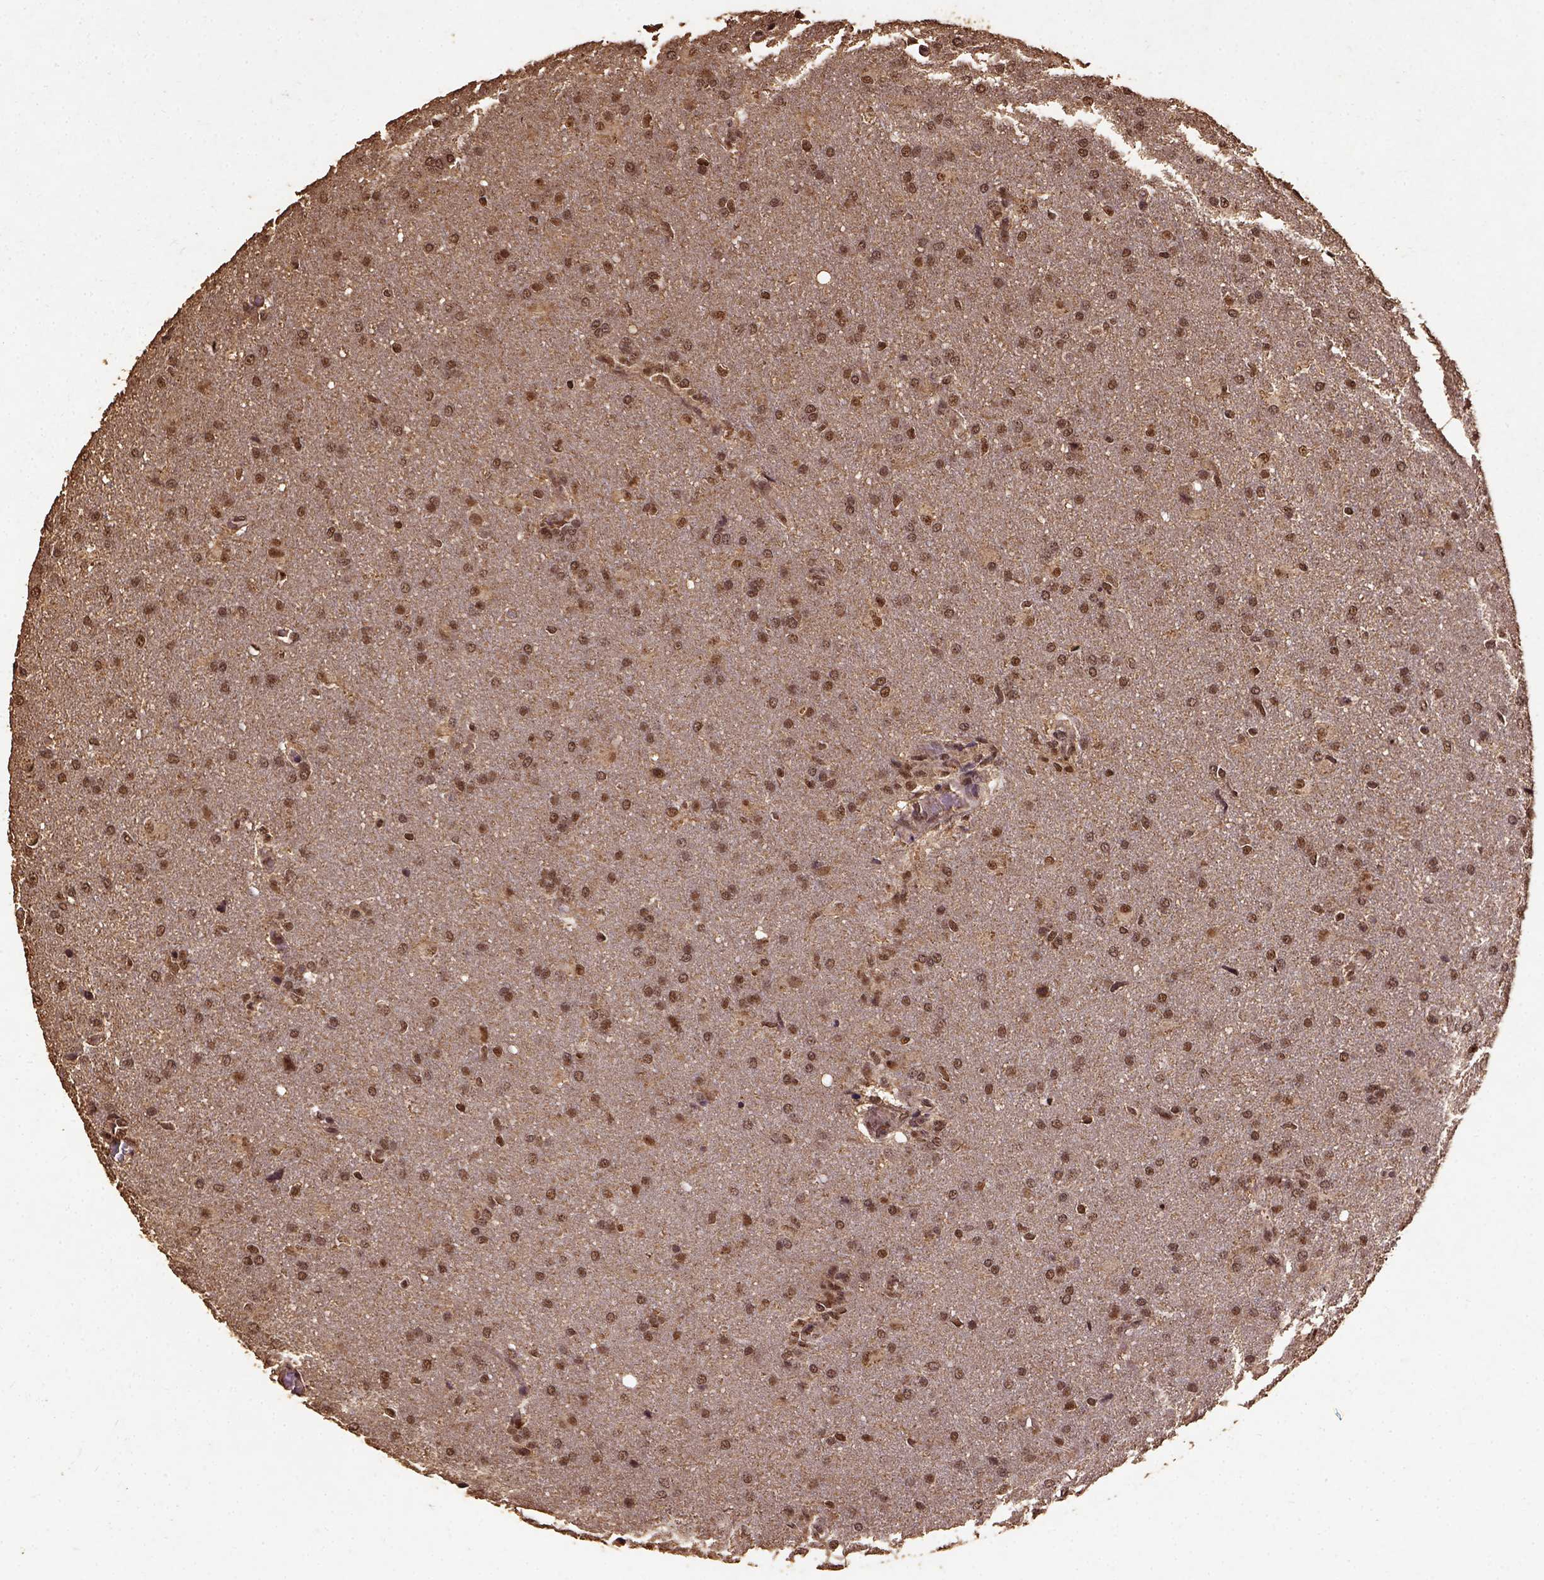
{"staining": {"intensity": "moderate", "quantity": ">75%", "location": "nuclear"}, "tissue": "glioma", "cell_type": "Tumor cells", "image_type": "cancer", "snomed": [{"axis": "morphology", "description": "Glioma, malignant, High grade"}, {"axis": "topography", "description": "Brain"}], "caption": "High-power microscopy captured an immunohistochemistry (IHC) image of glioma, revealing moderate nuclear expression in approximately >75% of tumor cells.", "gene": "NACC1", "patient": {"sex": "male", "age": 68}}